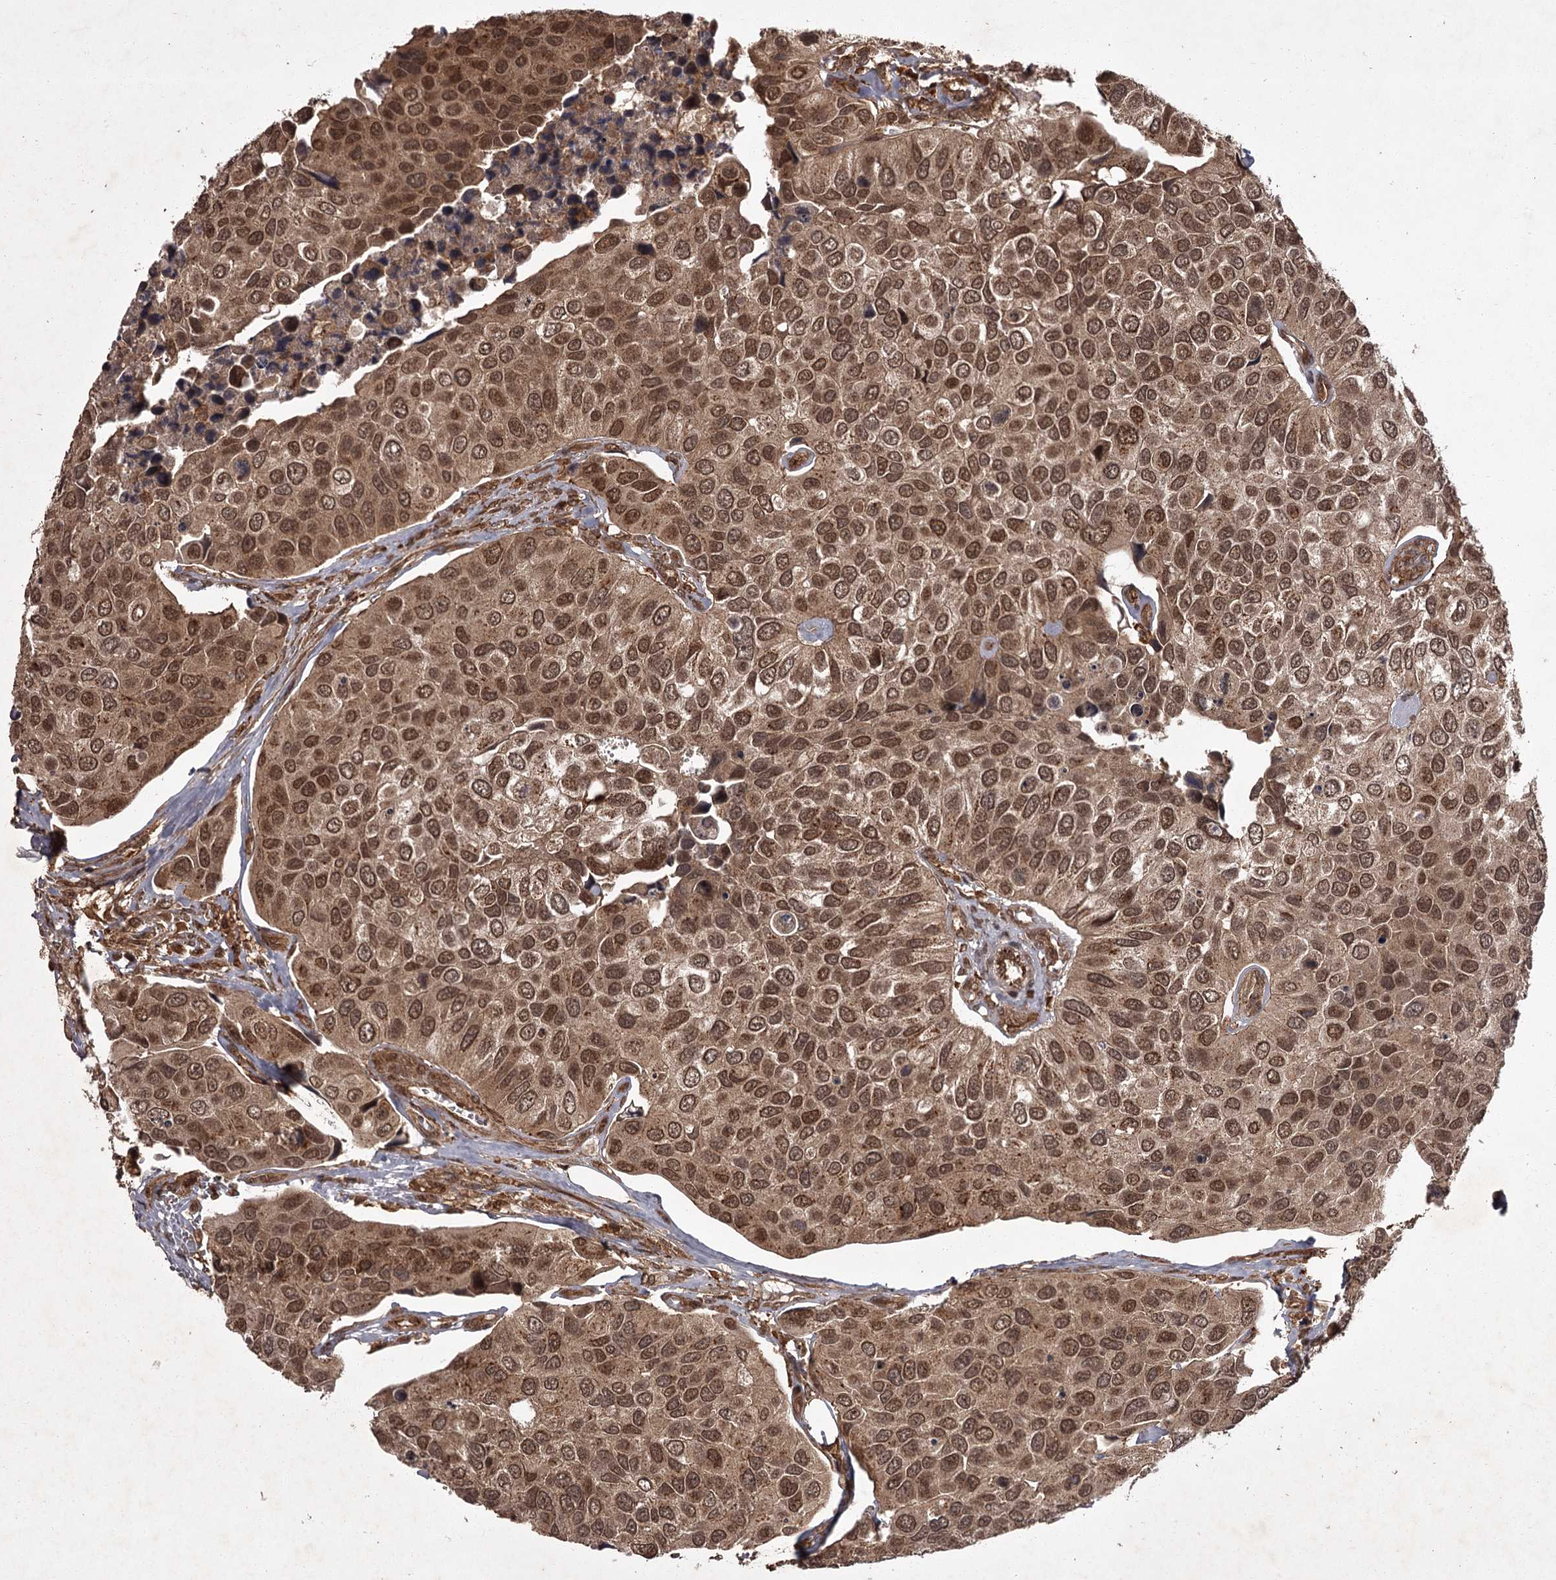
{"staining": {"intensity": "moderate", "quantity": ">75%", "location": "cytoplasmic/membranous,nuclear"}, "tissue": "urothelial cancer", "cell_type": "Tumor cells", "image_type": "cancer", "snomed": [{"axis": "morphology", "description": "Urothelial carcinoma, High grade"}, {"axis": "topography", "description": "Urinary bladder"}], "caption": "Urothelial cancer was stained to show a protein in brown. There is medium levels of moderate cytoplasmic/membranous and nuclear expression in approximately >75% of tumor cells.", "gene": "TBC1D23", "patient": {"sex": "male", "age": 74}}